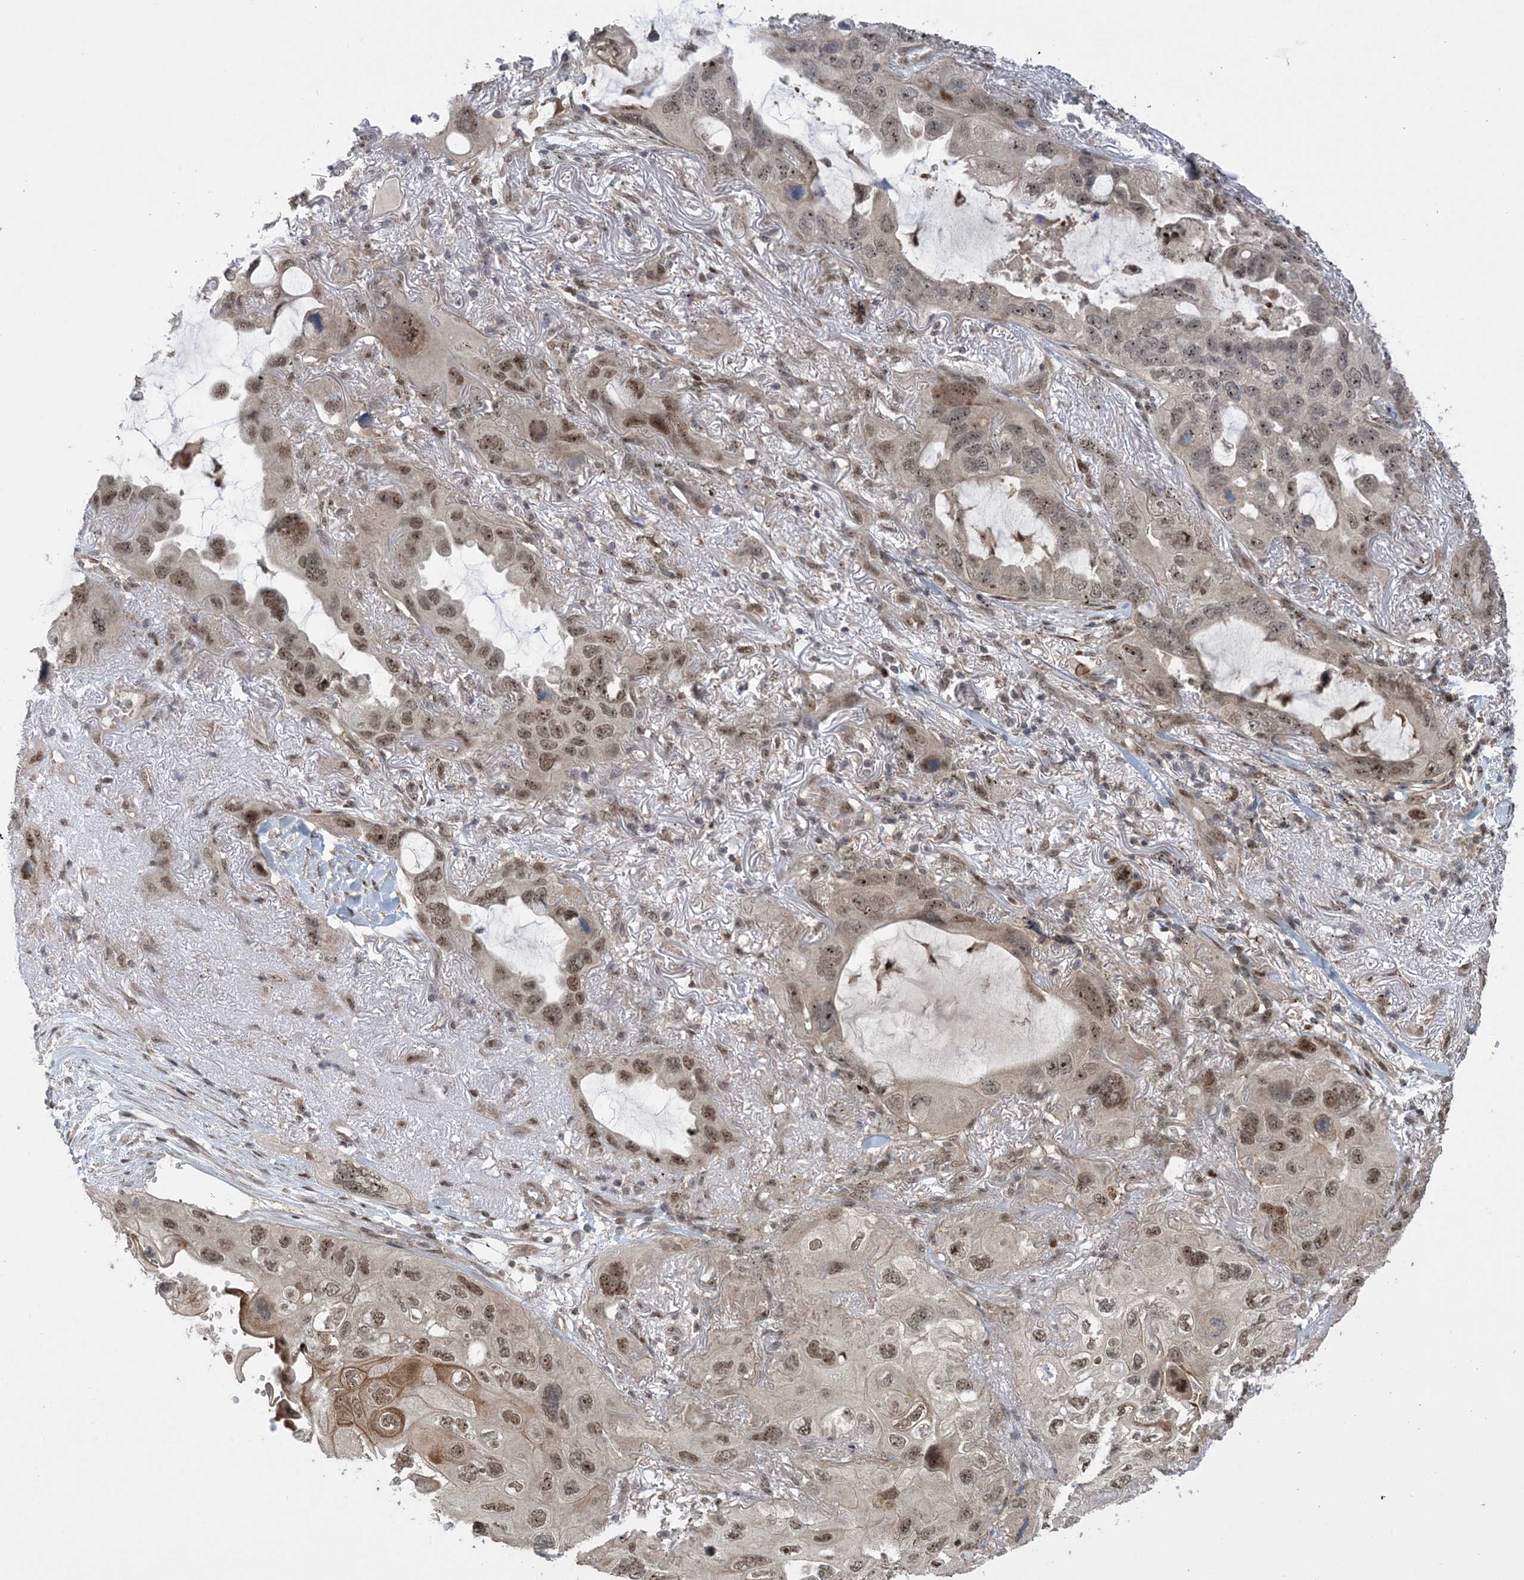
{"staining": {"intensity": "moderate", "quantity": ">75%", "location": "nuclear"}, "tissue": "lung cancer", "cell_type": "Tumor cells", "image_type": "cancer", "snomed": [{"axis": "morphology", "description": "Squamous cell carcinoma, NOS"}, {"axis": "topography", "description": "Lung"}], "caption": "Protein staining by immunohistochemistry (IHC) shows moderate nuclear positivity in approximately >75% of tumor cells in squamous cell carcinoma (lung).", "gene": "ZNF710", "patient": {"sex": "female", "age": 73}}